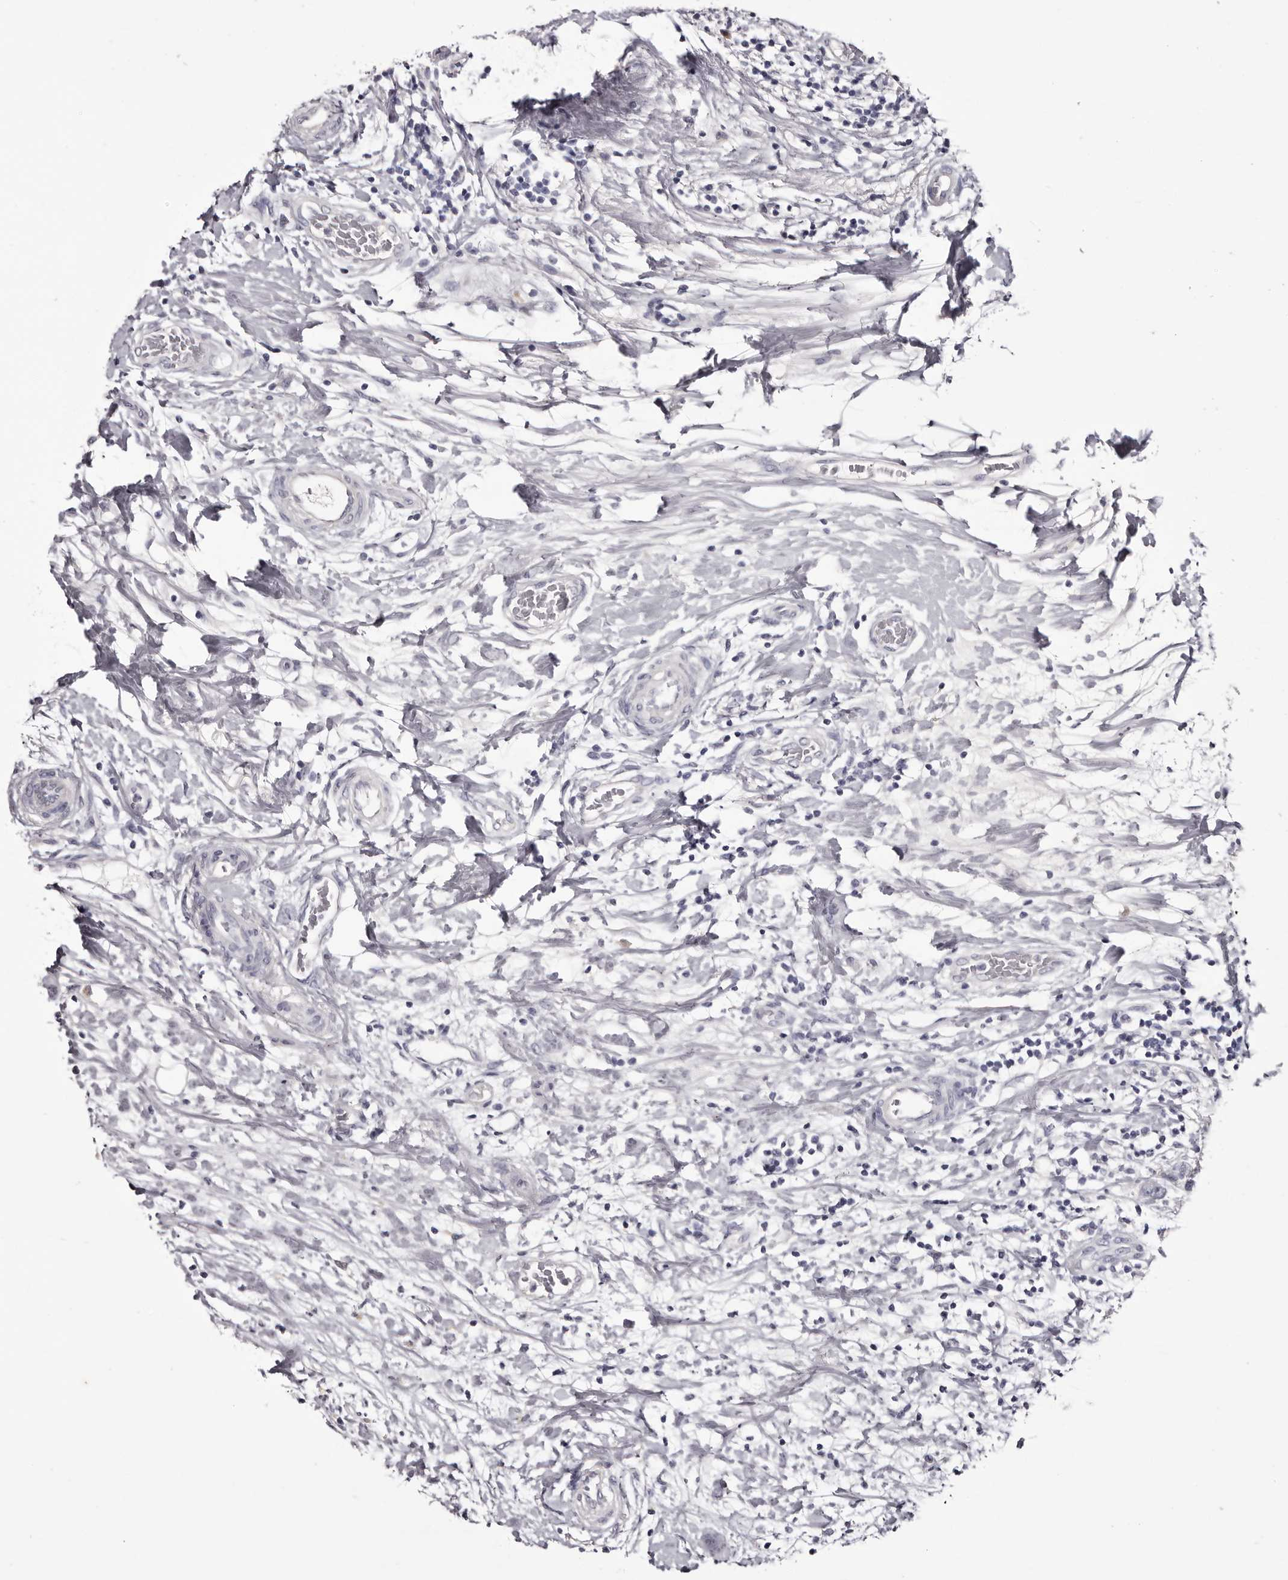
{"staining": {"intensity": "negative", "quantity": "none", "location": "none"}, "tissue": "breast cancer", "cell_type": "Tumor cells", "image_type": "cancer", "snomed": [{"axis": "morphology", "description": "Duct carcinoma"}, {"axis": "topography", "description": "Breast"}], "caption": "This is an immunohistochemistry image of human breast cancer. There is no staining in tumor cells.", "gene": "CA6", "patient": {"sex": "female", "age": 62}}